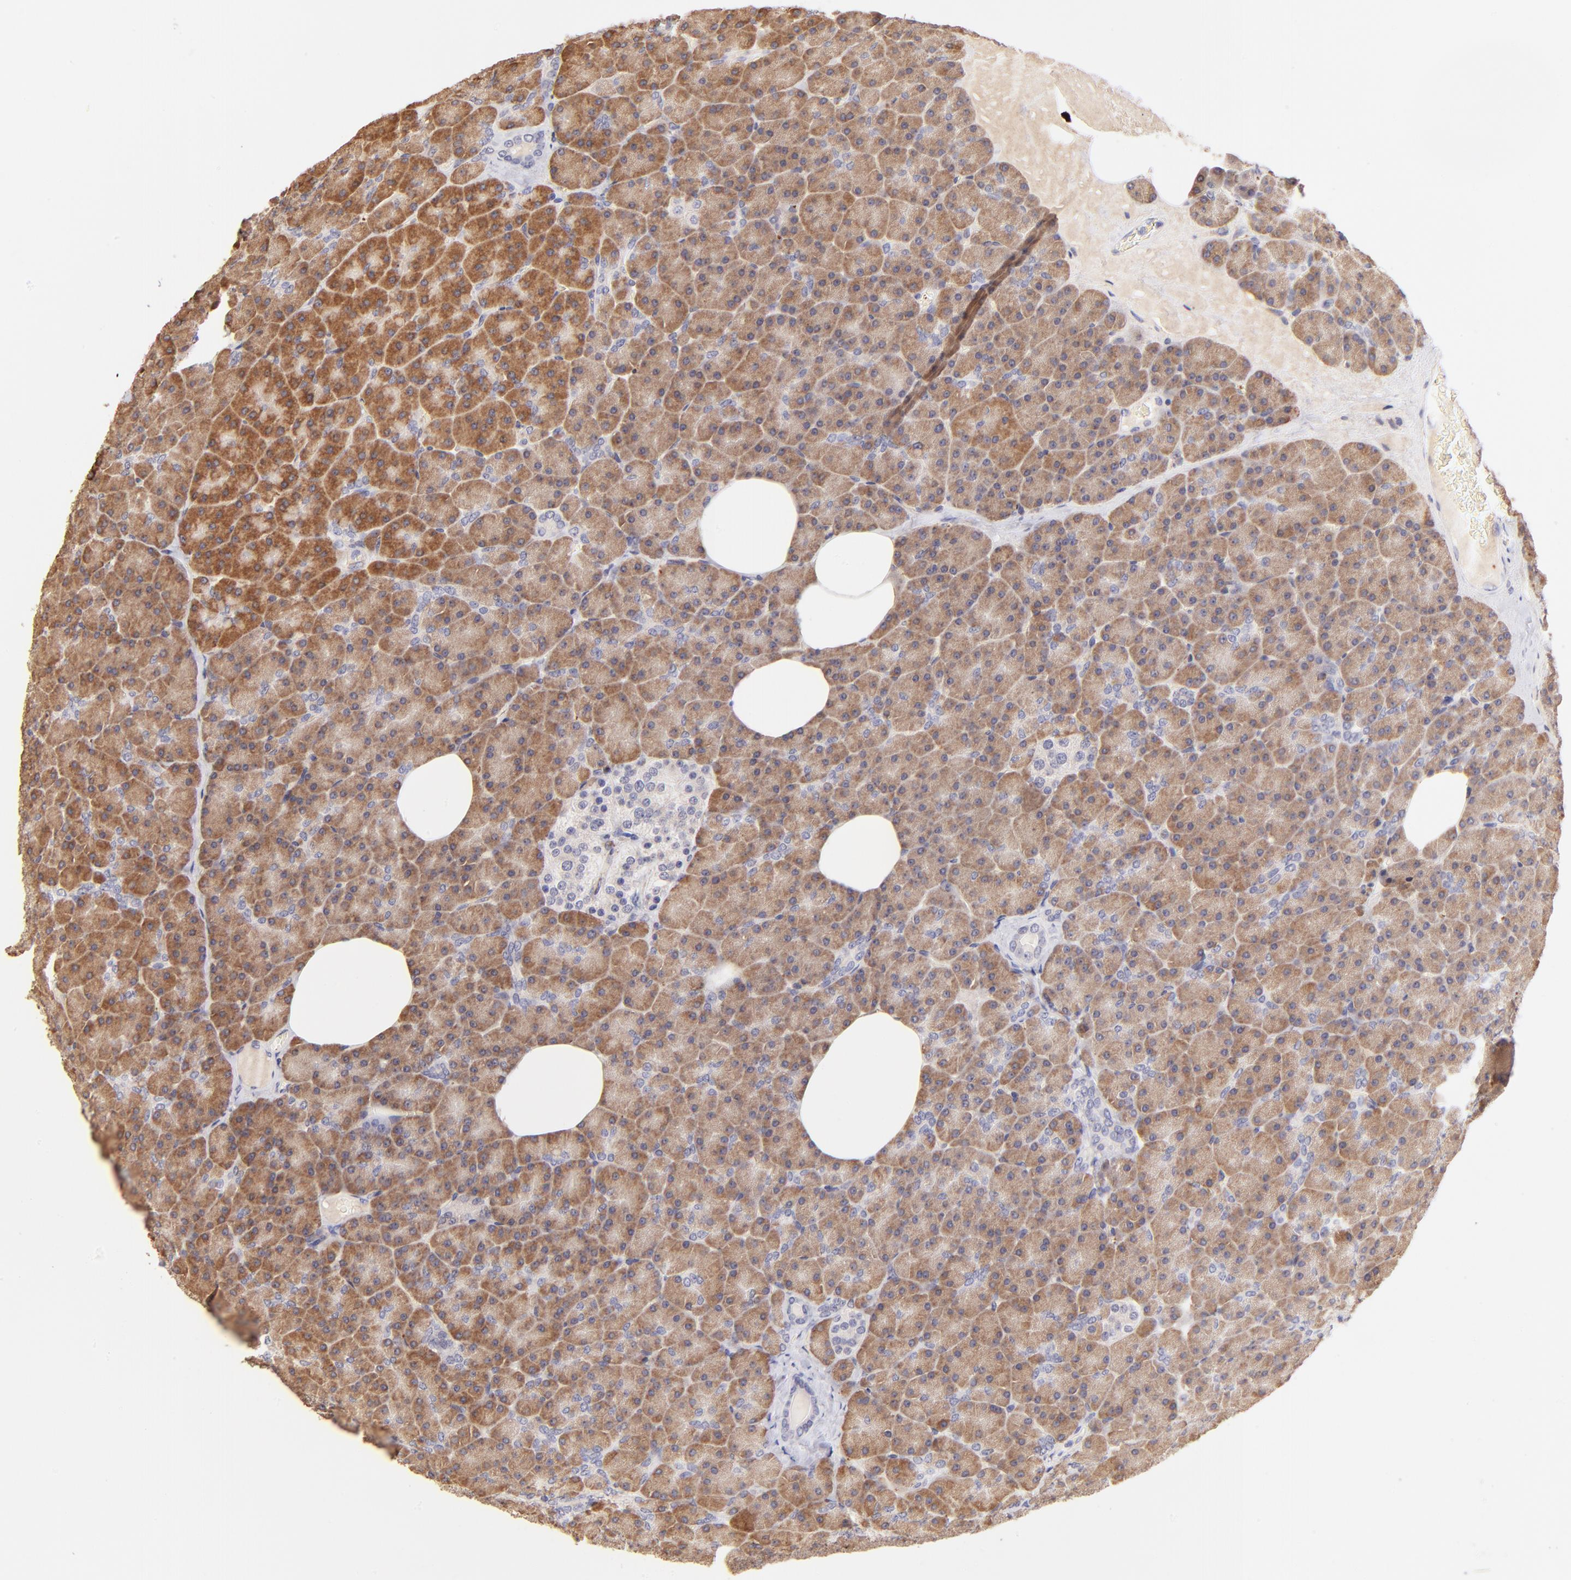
{"staining": {"intensity": "strong", "quantity": ">75%", "location": "cytoplasmic/membranous"}, "tissue": "pancreas", "cell_type": "Exocrine glandular cells", "image_type": "normal", "snomed": [{"axis": "morphology", "description": "Normal tissue, NOS"}, {"axis": "topography", "description": "Pancreas"}], "caption": "Unremarkable pancreas shows strong cytoplasmic/membranous staining in about >75% of exocrine glandular cells (brown staining indicates protein expression, while blue staining denotes nuclei)..", "gene": "SPARC", "patient": {"sex": "female", "age": 35}}